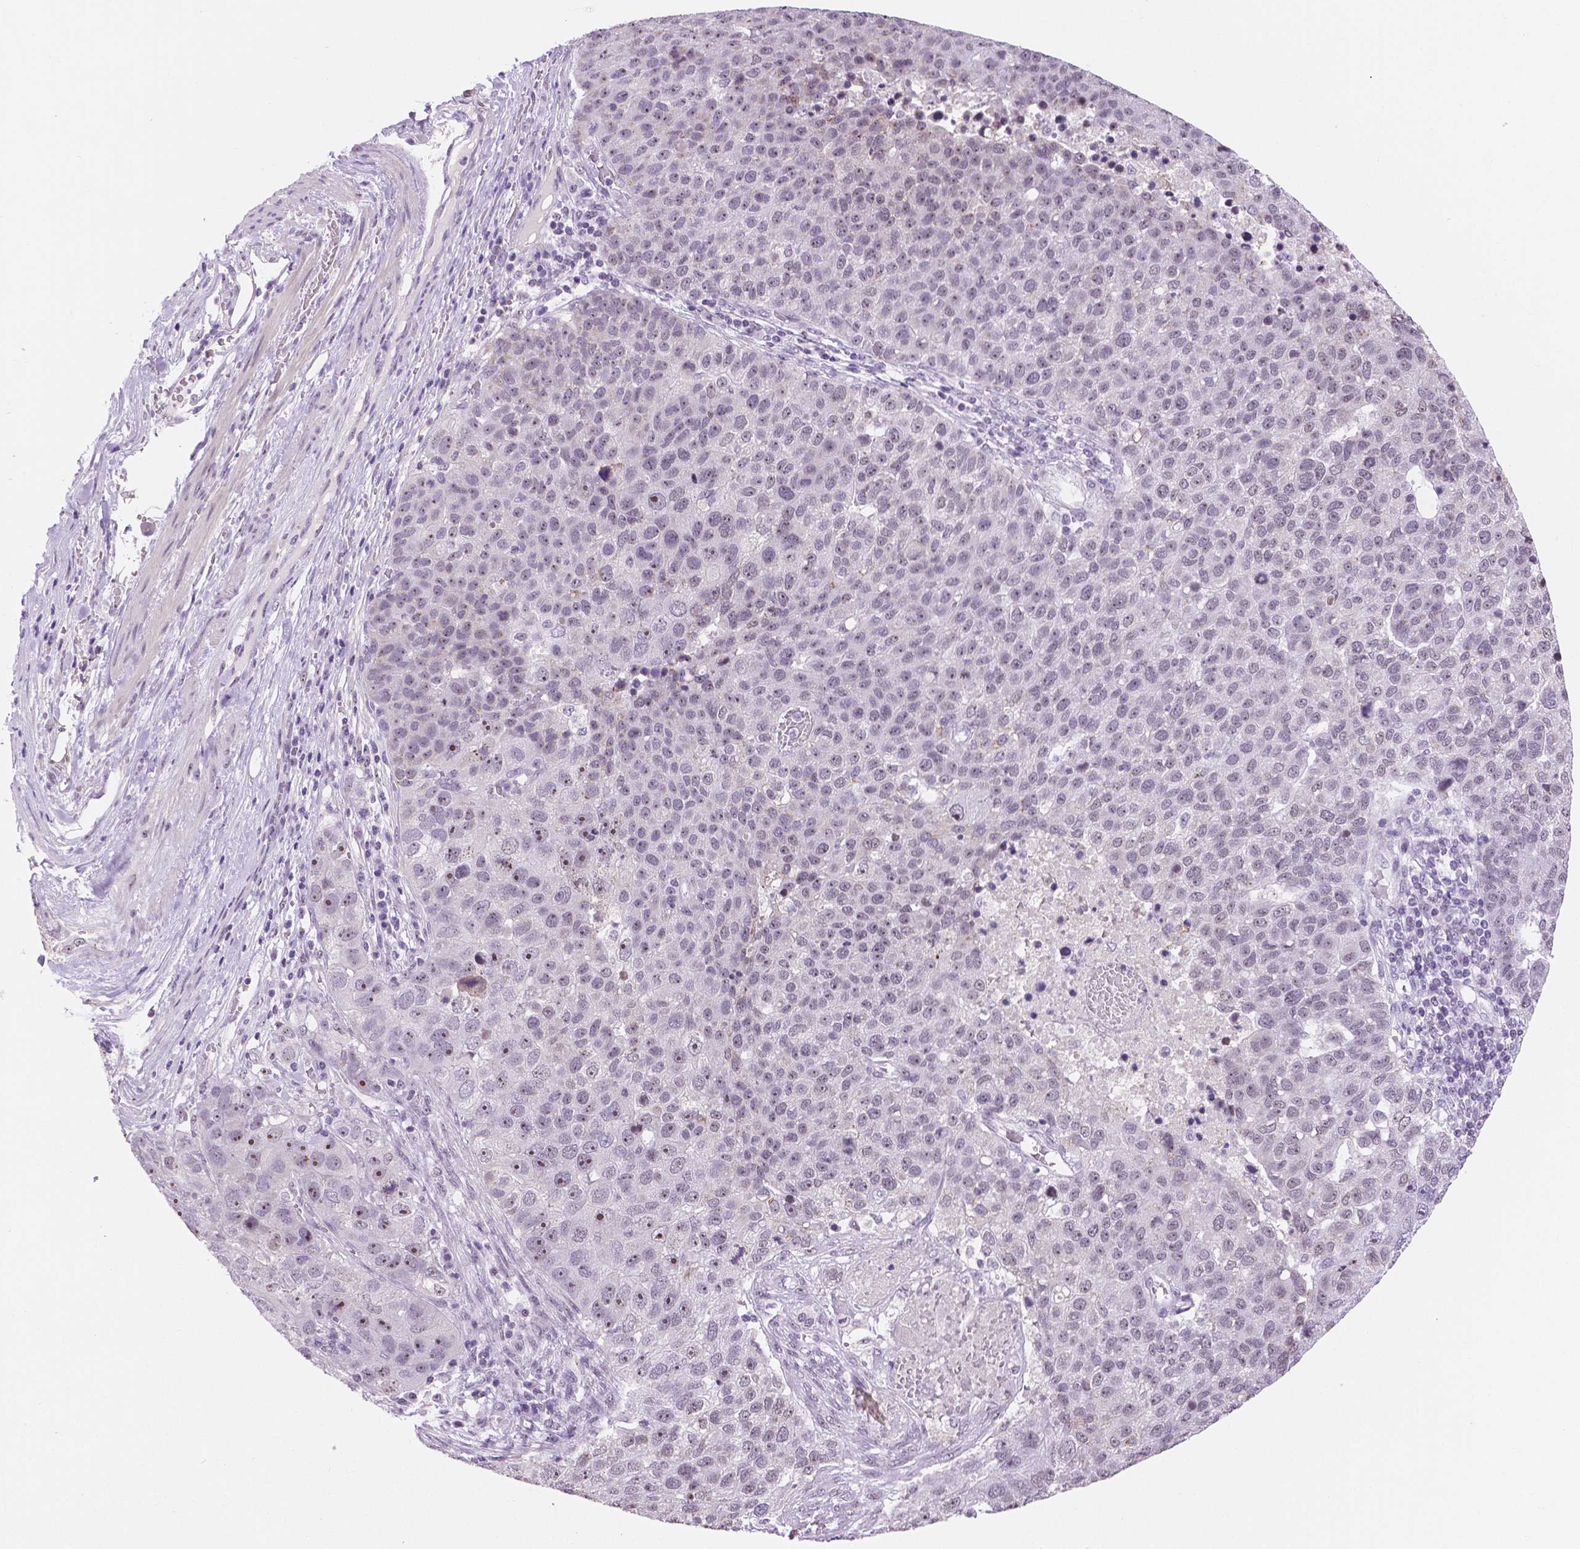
{"staining": {"intensity": "moderate", "quantity": "25%-75%", "location": "nuclear"}, "tissue": "pancreatic cancer", "cell_type": "Tumor cells", "image_type": "cancer", "snomed": [{"axis": "morphology", "description": "Adenocarcinoma, NOS"}, {"axis": "topography", "description": "Pancreas"}], "caption": "Protein staining by immunohistochemistry (IHC) reveals moderate nuclear staining in about 25%-75% of tumor cells in adenocarcinoma (pancreatic). The staining is performed using DAB (3,3'-diaminobenzidine) brown chromogen to label protein expression. The nuclei are counter-stained blue using hematoxylin.", "gene": "NHP2", "patient": {"sex": "female", "age": 61}}